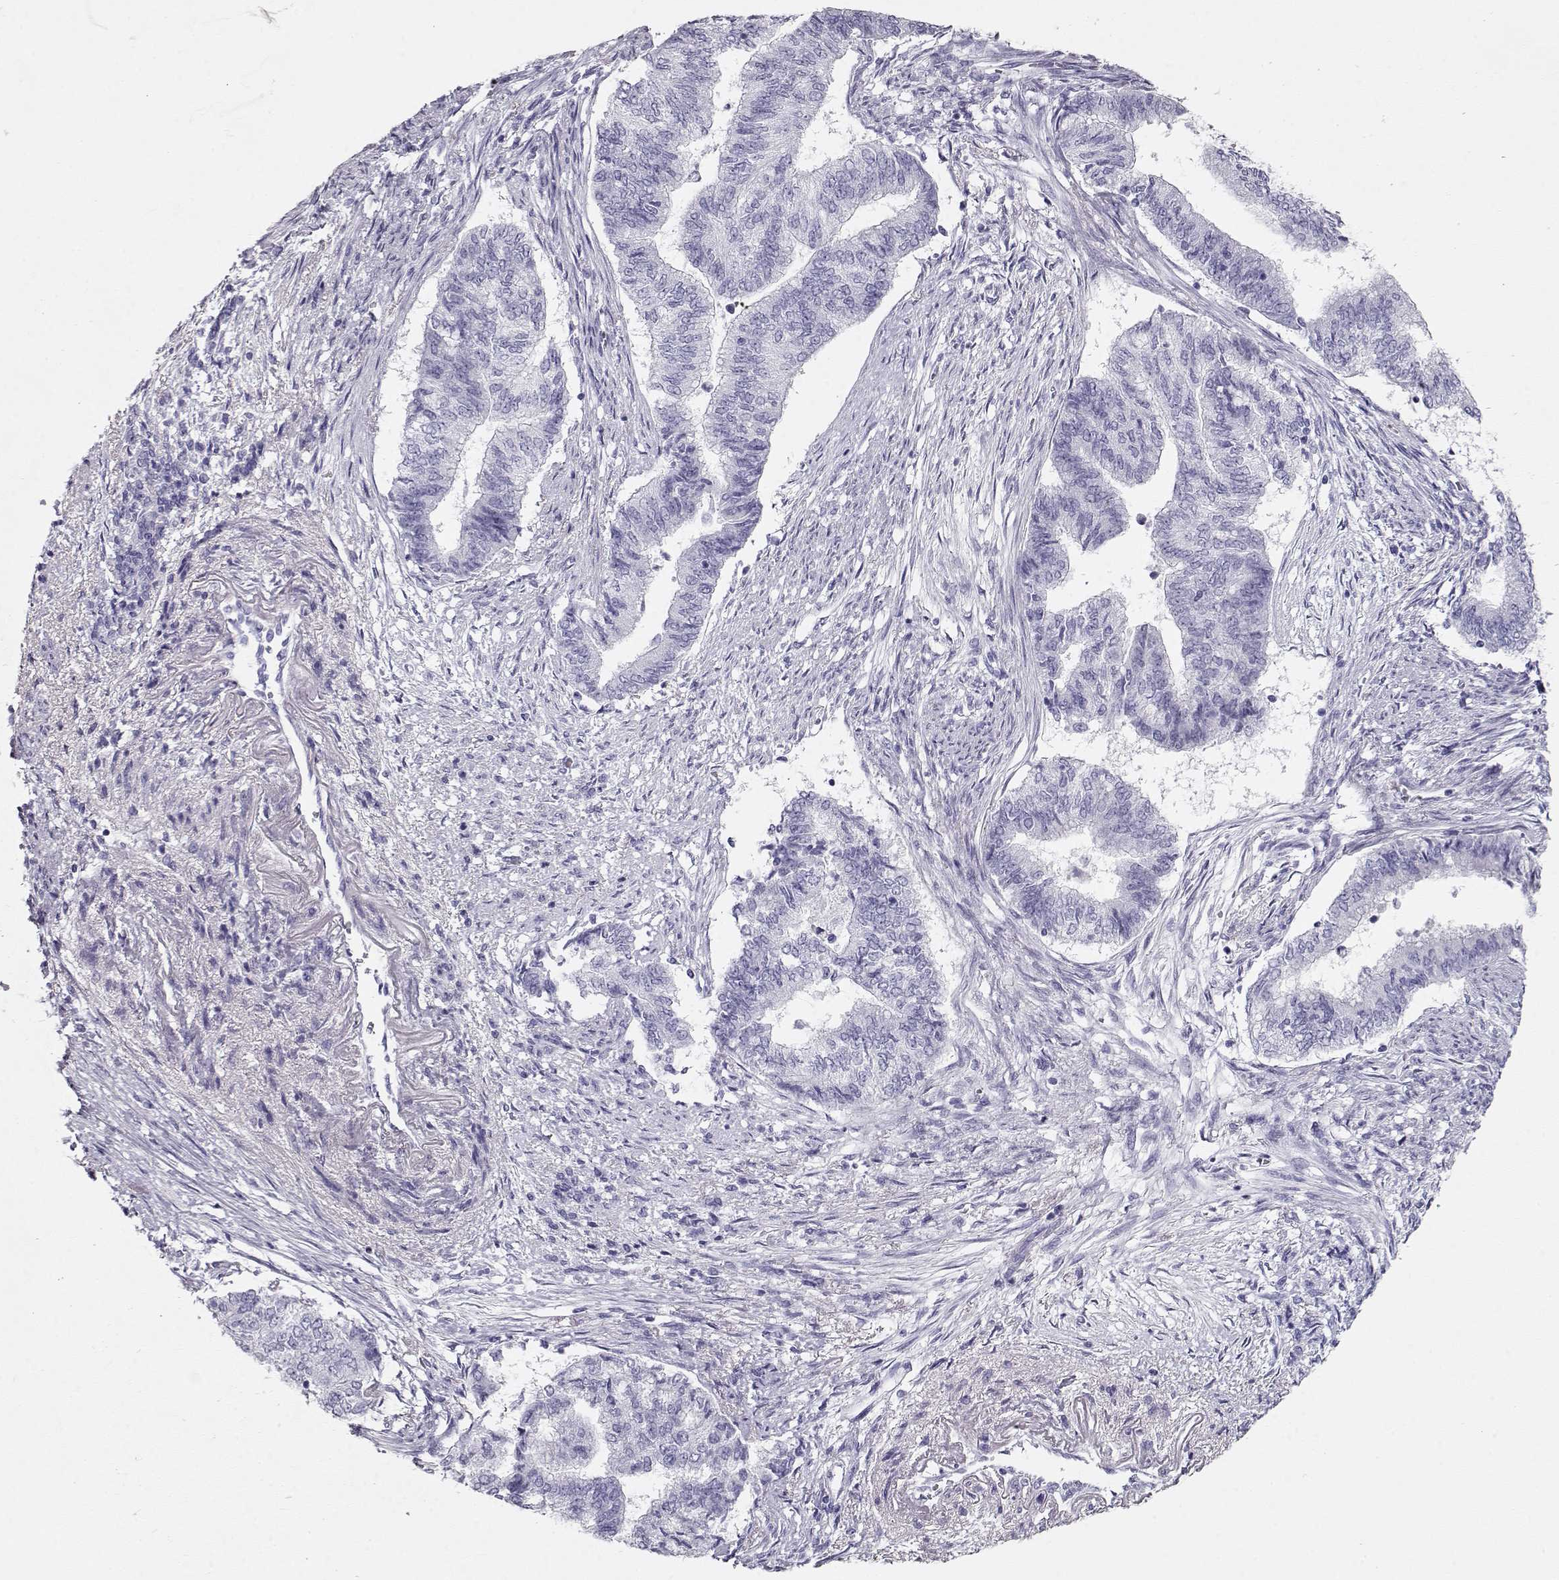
{"staining": {"intensity": "negative", "quantity": "none", "location": "none"}, "tissue": "endometrial cancer", "cell_type": "Tumor cells", "image_type": "cancer", "snomed": [{"axis": "morphology", "description": "Adenocarcinoma, NOS"}, {"axis": "topography", "description": "Endometrium"}], "caption": "Endometrial cancer (adenocarcinoma) was stained to show a protein in brown. There is no significant staining in tumor cells. (Stains: DAB IHC with hematoxylin counter stain, Microscopy: brightfield microscopy at high magnification).", "gene": "MAGEC1", "patient": {"sex": "female", "age": 65}}